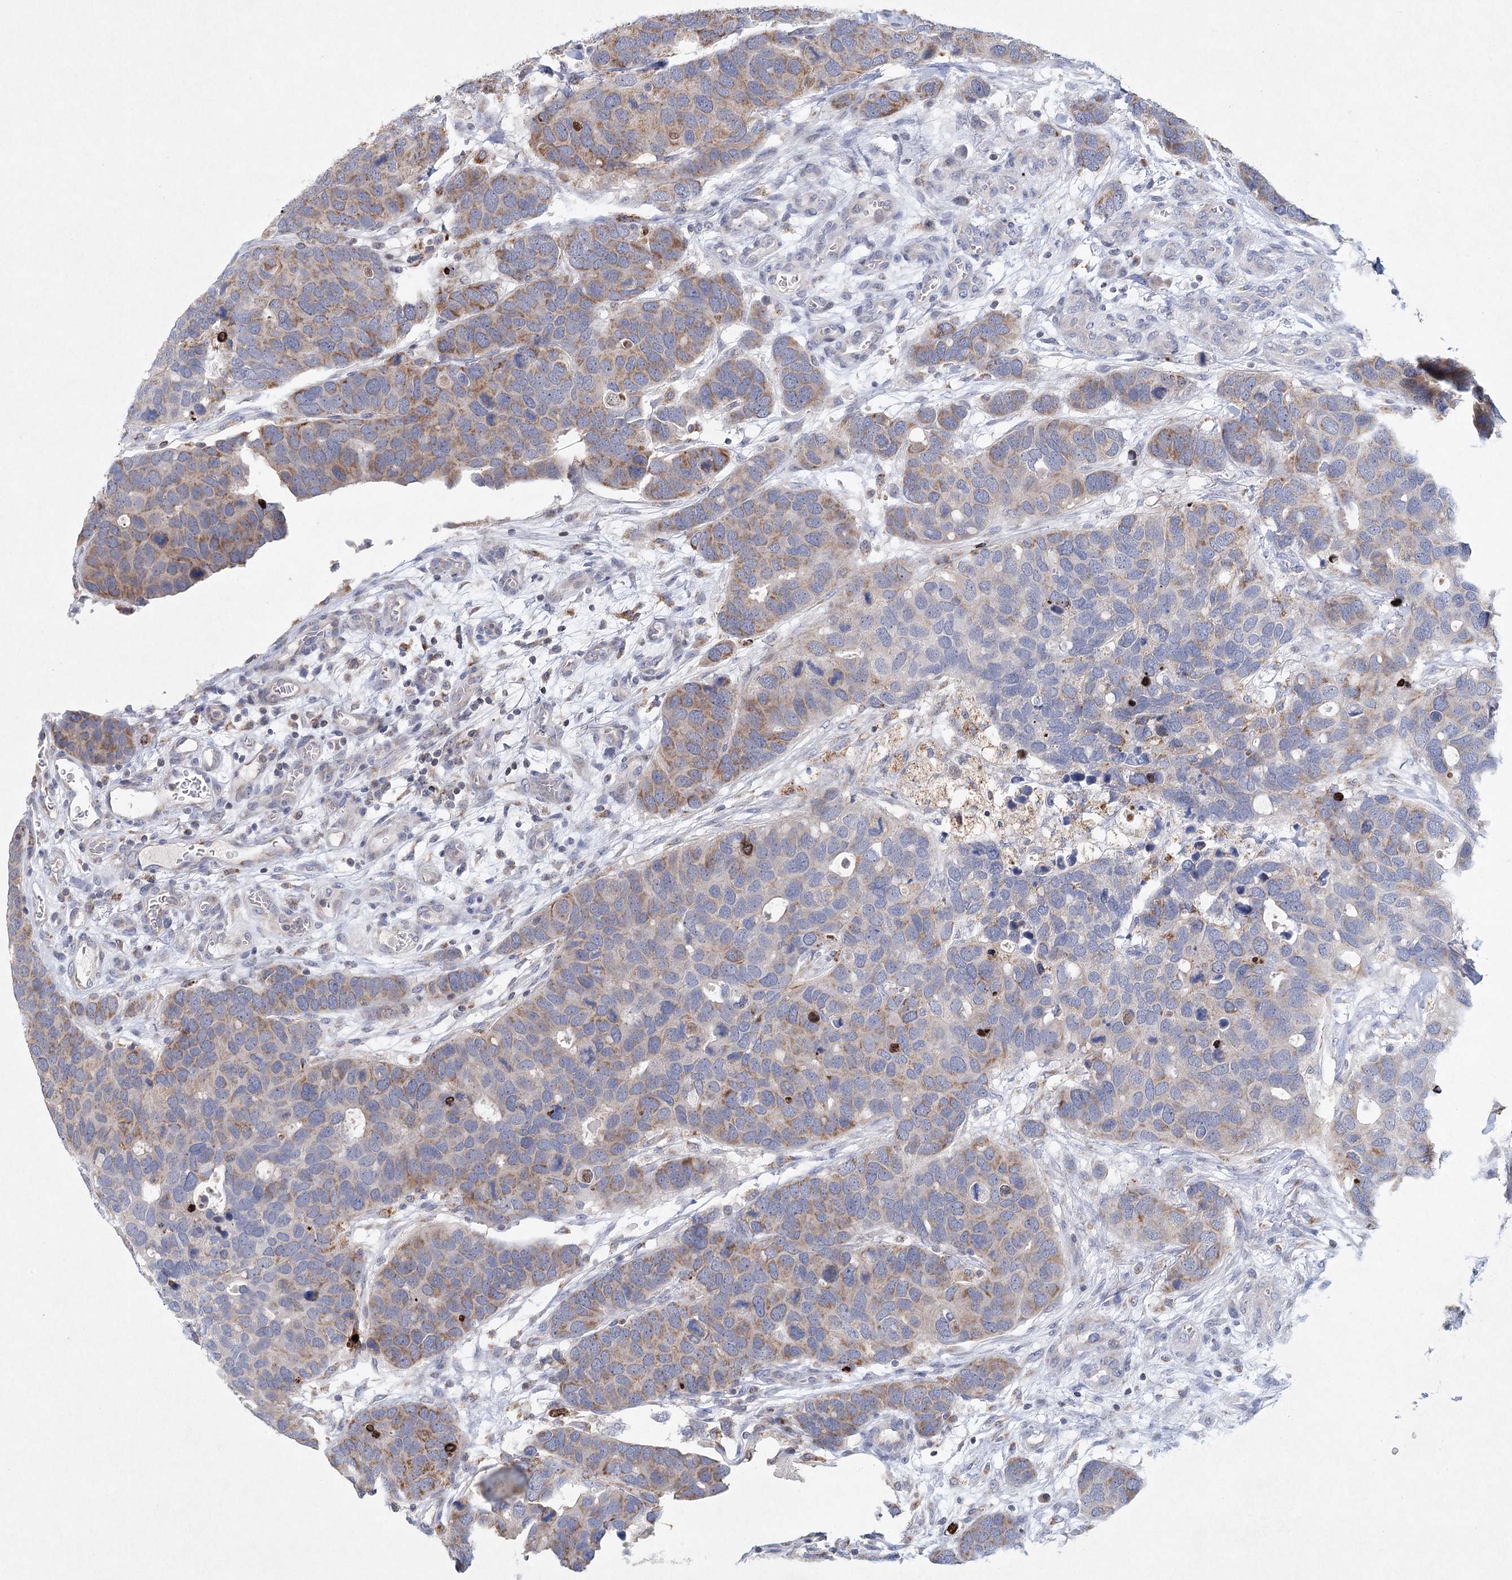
{"staining": {"intensity": "moderate", "quantity": "<25%", "location": "cytoplasmic/membranous"}, "tissue": "breast cancer", "cell_type": "Tumor cells", "image_type": "cancer", "snomed": [{"axis": "morphology", "description": "Duct carcinoma"}, {"axis": "topography", "description": "Breast"}], "caption": "Immunohistochemical staining of human breast intraductal carcinoma exhibits low levels of moderate cytoplasmic/membranous positivity in about <25% of tumor cells.", "gene": "XPO6", "patient": {"sex": "female", "age": 83}}